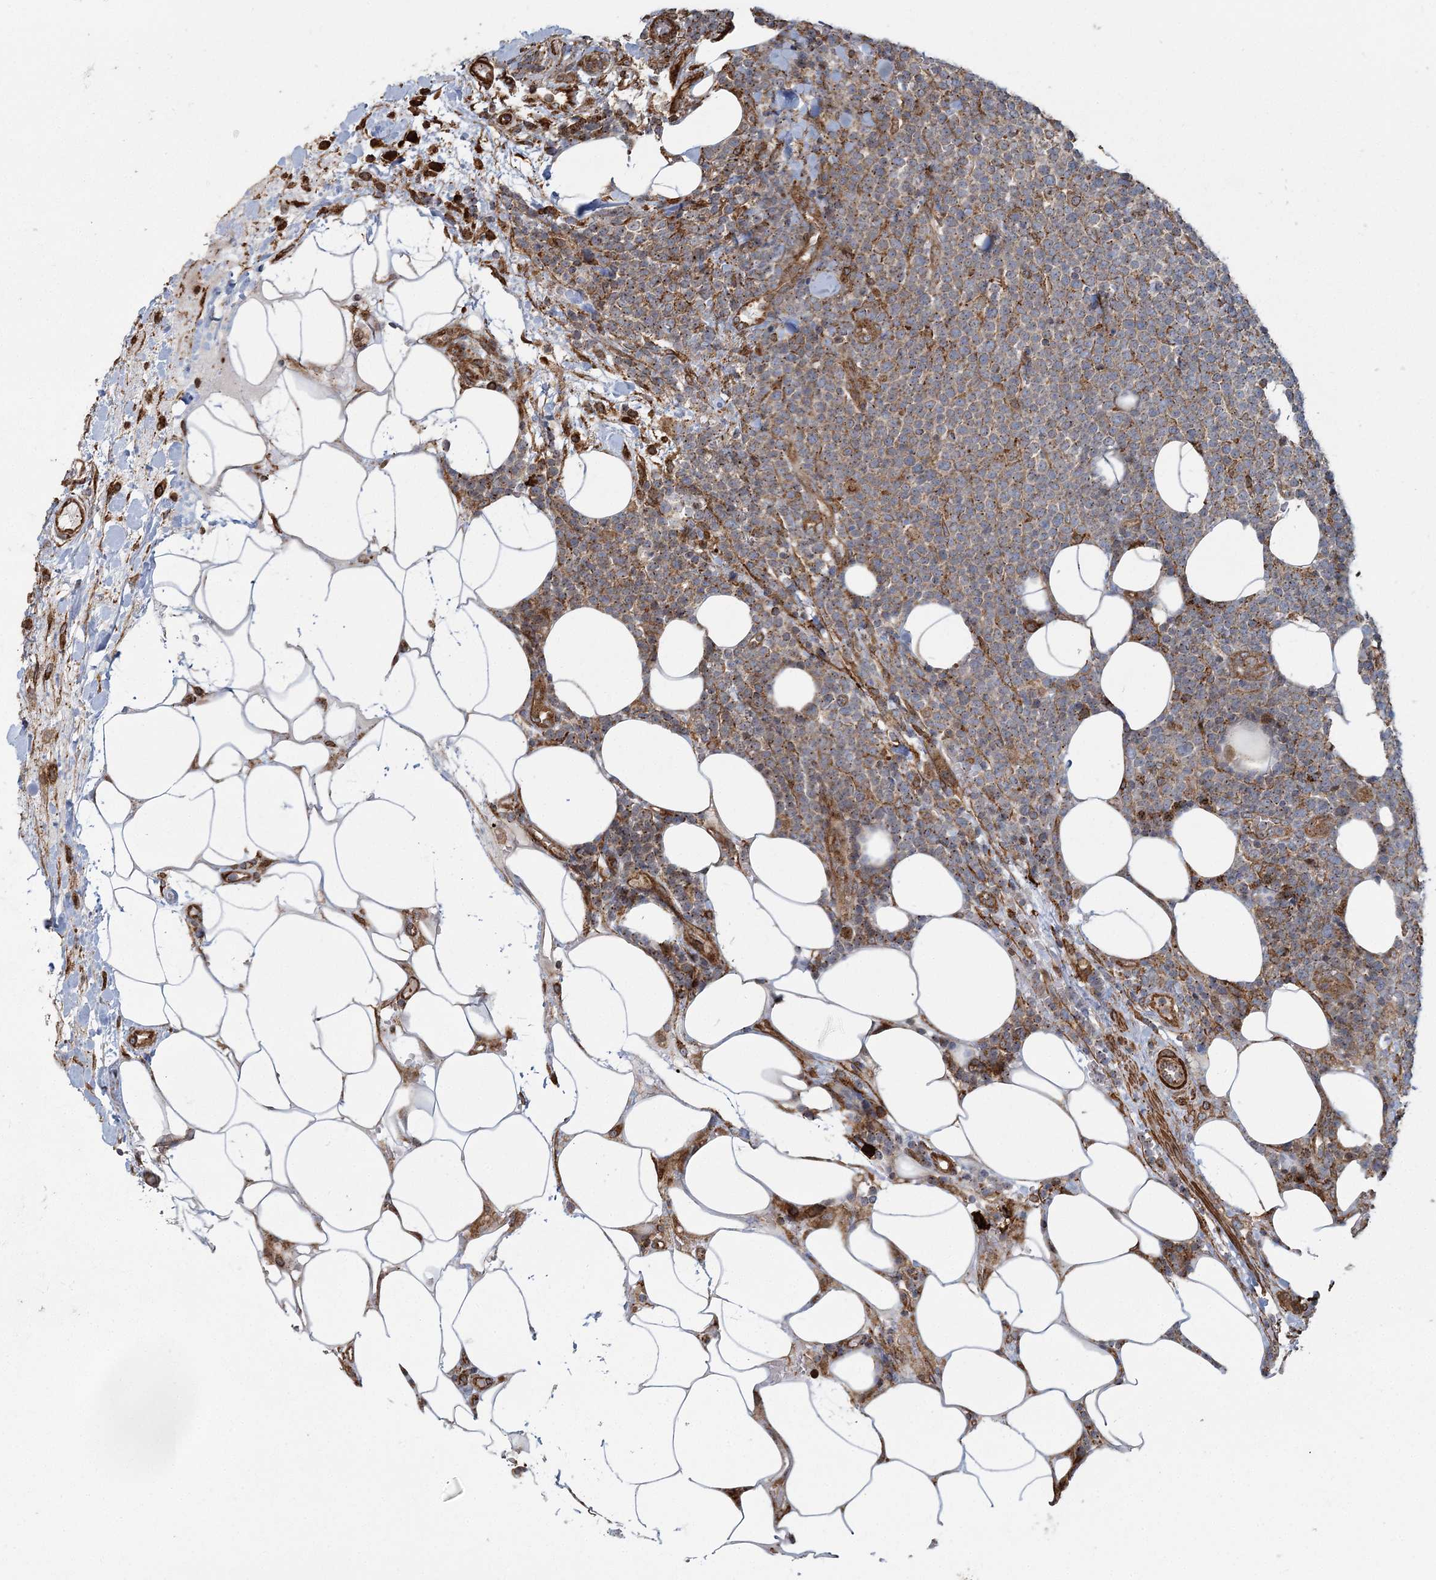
{"staining": {"intensity": "moderate", "quantity": "25%-75%", "location": "cytoplasmic/membranous"}, "tissue": "lymphoma", "cell_type": "Tumor cells", "image_type": "cancer", "snomed": [{"axis": "morphology", "description": "Malignant lymphoma, non-Hodgkin's type, High grade"}, {"axis": "topography", "description": "Lymph node"}], "caption": "This histopathology image reveals IHC staining of human high-grade malignant lymphoma, non-Hodgkin's type, with medium moderate cytoplasmic/membranous expression in about 25%-75% of tumor cells.", "gene": "TRAF3IP2", "patient": {"sex": "male", "age": 61}}